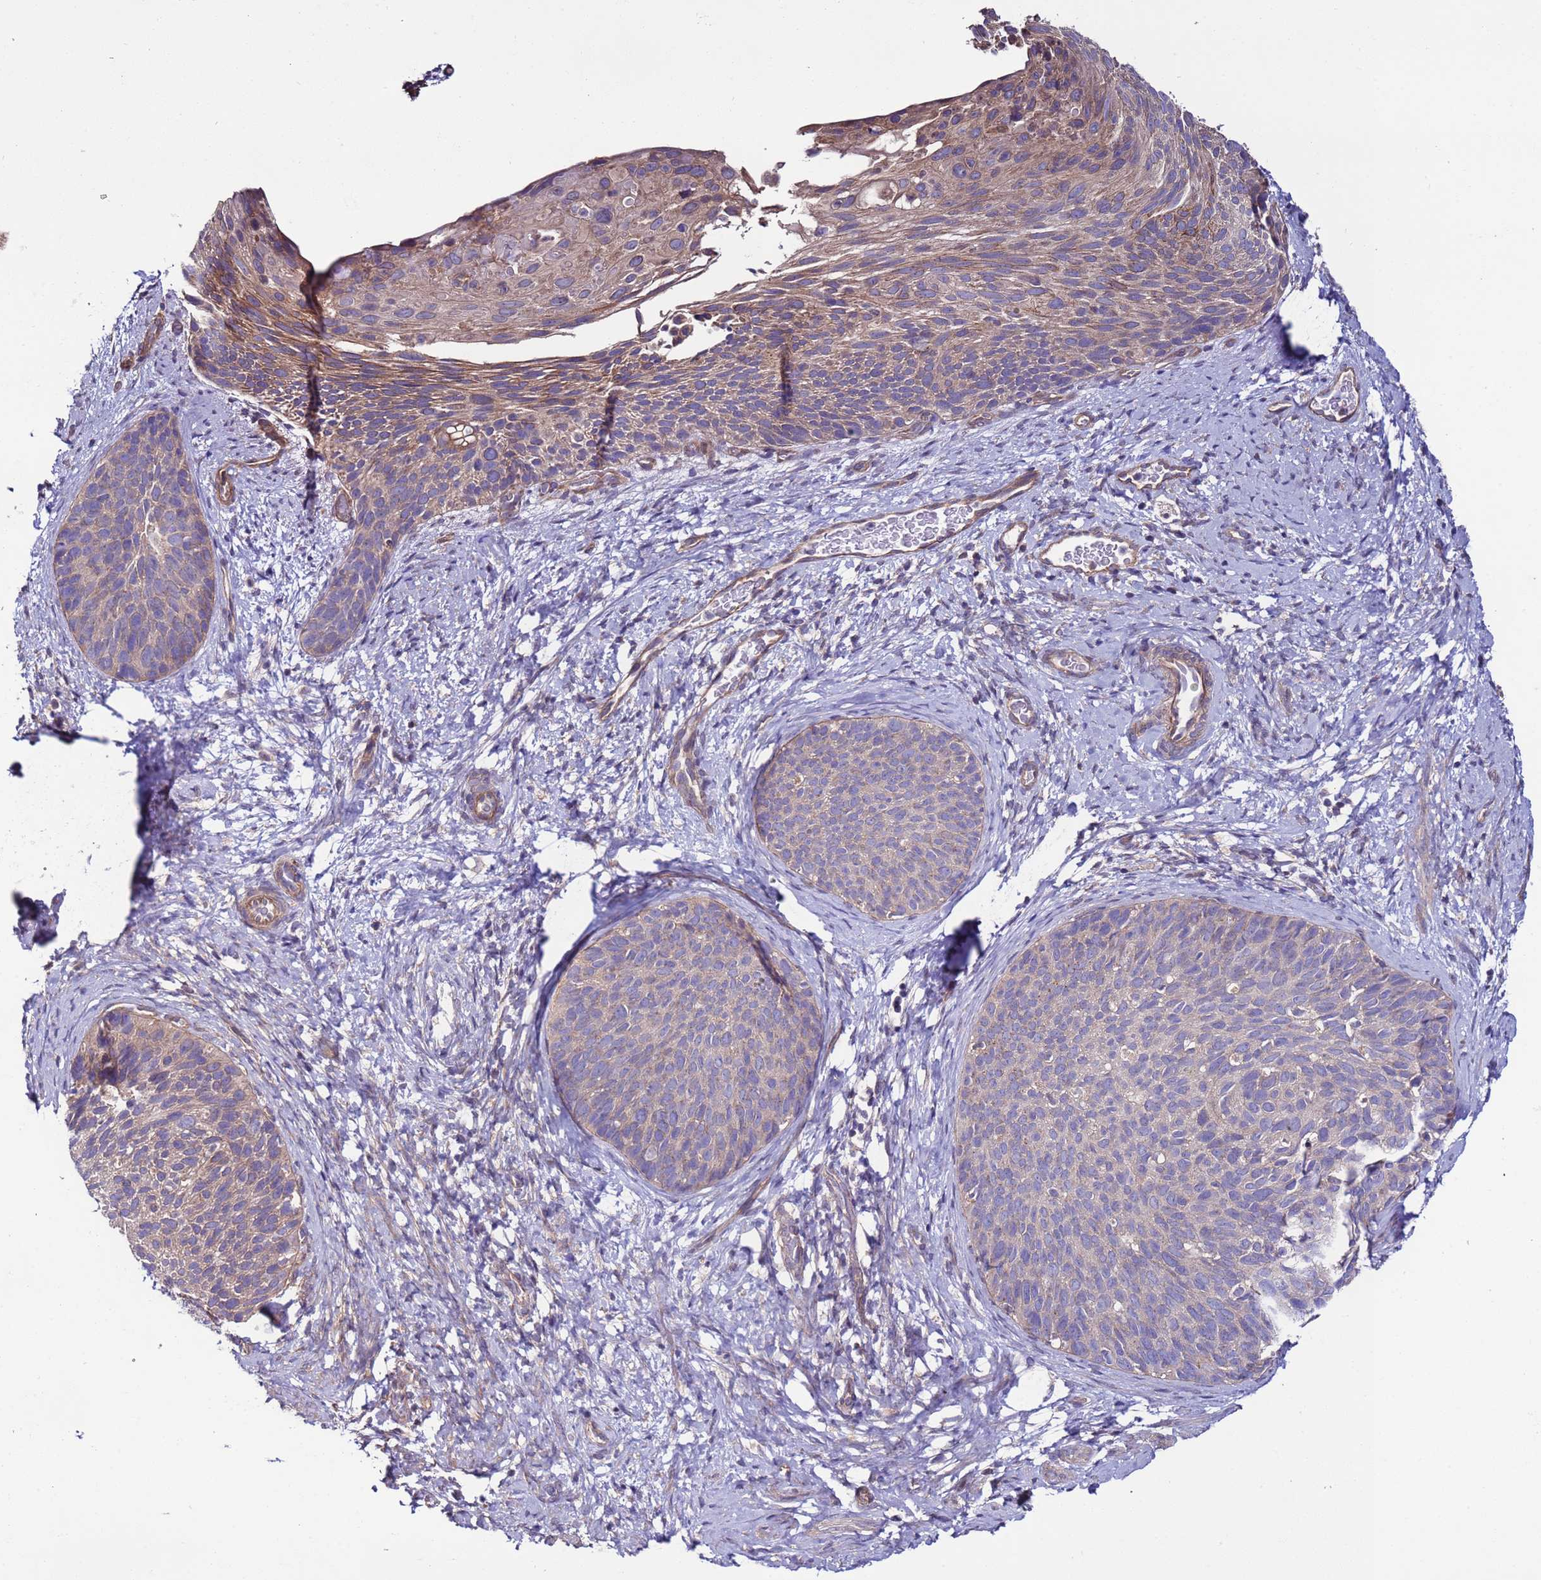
{"staining": {"intensity": "weak", "quantity": "25%-75%", "location": "cytoplasmic/membranous"}, "tissue": "cervical cancer", "cell_type": "Tumor cells", "image_type": "cancer", "snomed": [{"axis": "morphology", "description": "Squamous cell carcinoma, NOS"}, {"axis": "topography", "description": "Cervix"}], "caption": "Cervical cancer (squamous cell carcinoma) stained for a protein (brown) displays weak cytoplasmic/membranous positive staining in approximately 25%-75% of tumor cells.", "gene": "SPCS1", "patient": {"sex": "female", "age": 80}}